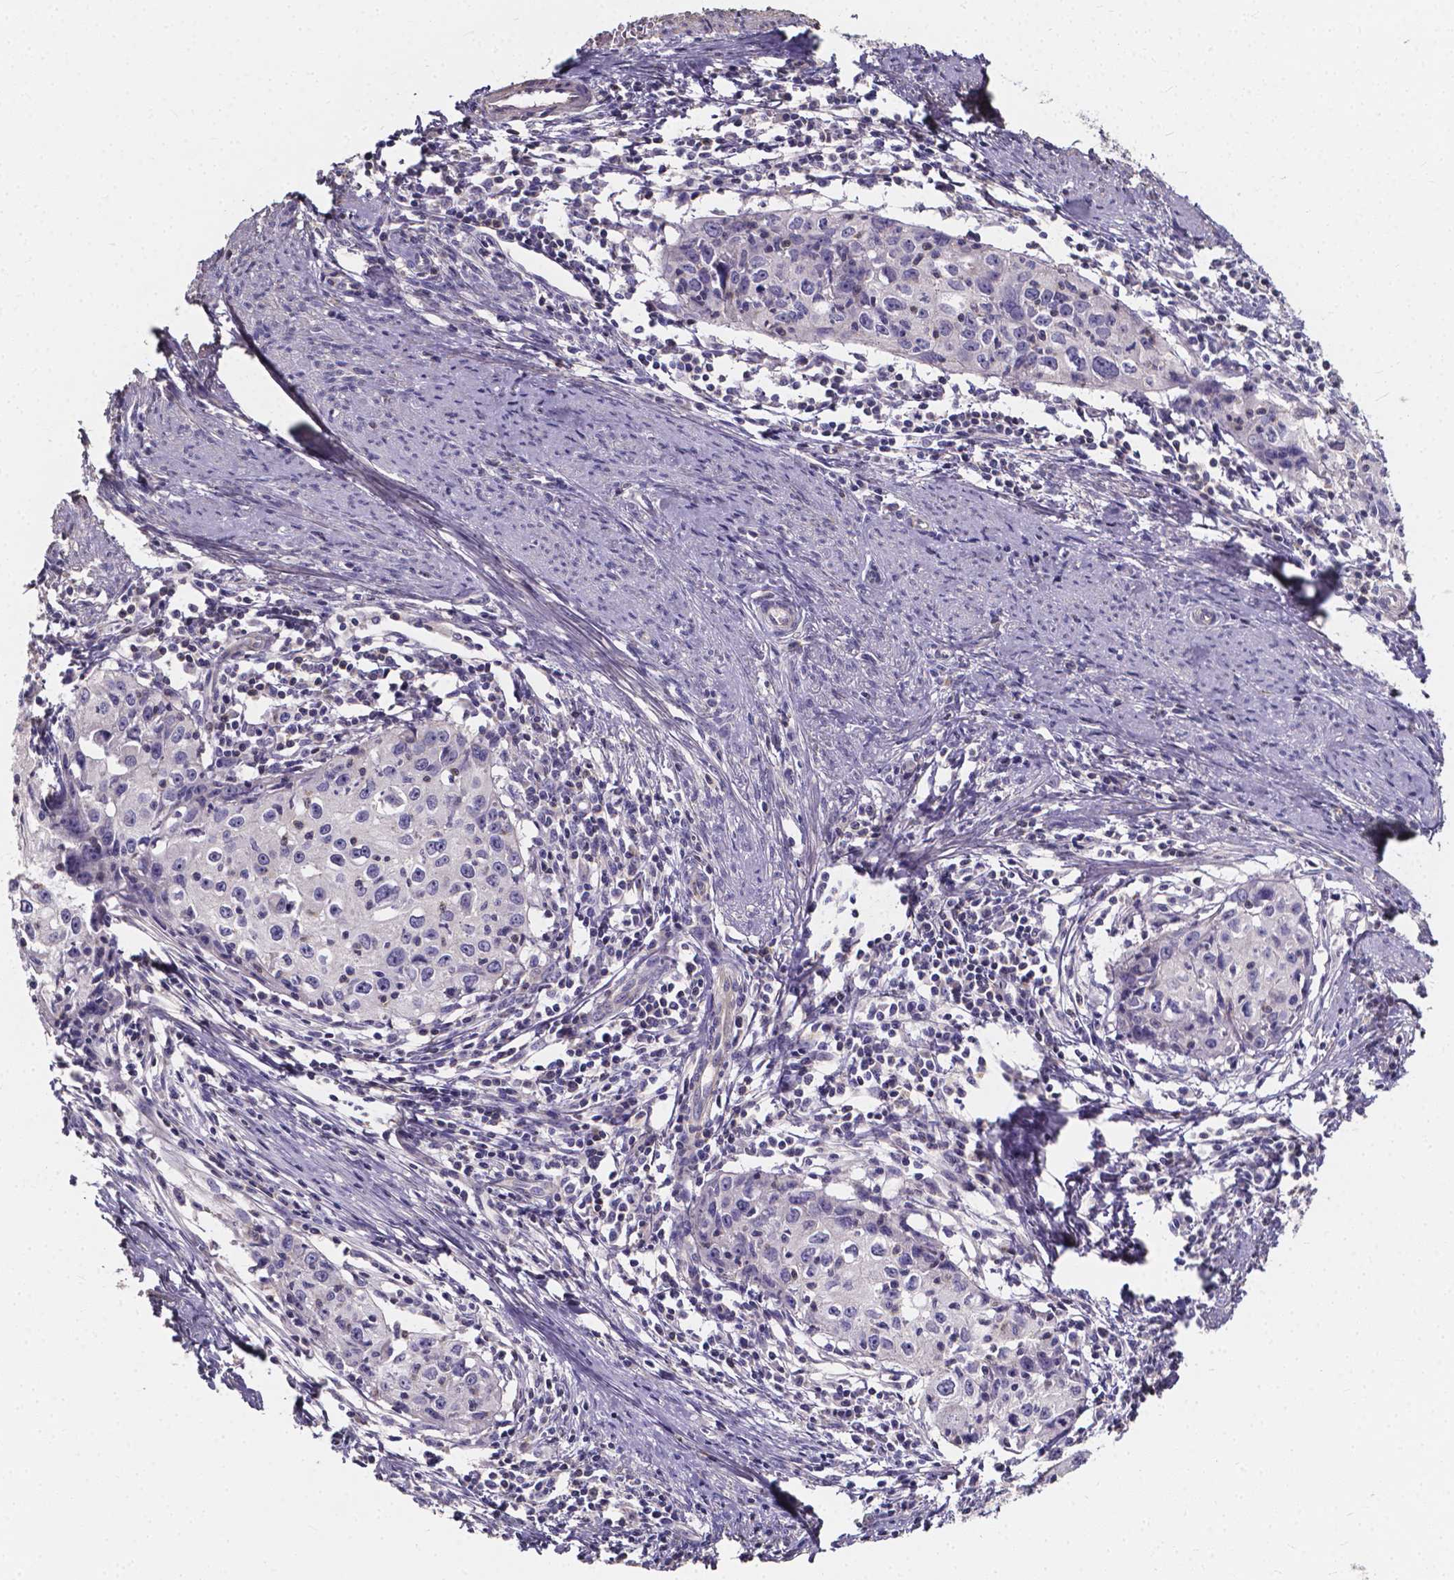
{"staining": {"intensity": "negative", "quantity": "none", "location": "none"}, "tissue": "cervical cancer", "cell_type": "Tumor cells", "image_type": "cancer", "snomed": [{"axis": "morphology", "description": "Squamous cell carcinoma, NOS"}, {"axis": "topography", "description": "Cervix"}], "caption": "This is an immunohistochemistry (IHC) image of cervical cancer (squamous cell carcinoma). There is no staining in tumor cells.", "gene": "THEMIS", "patient": {"sex": "female", "age": 40}}